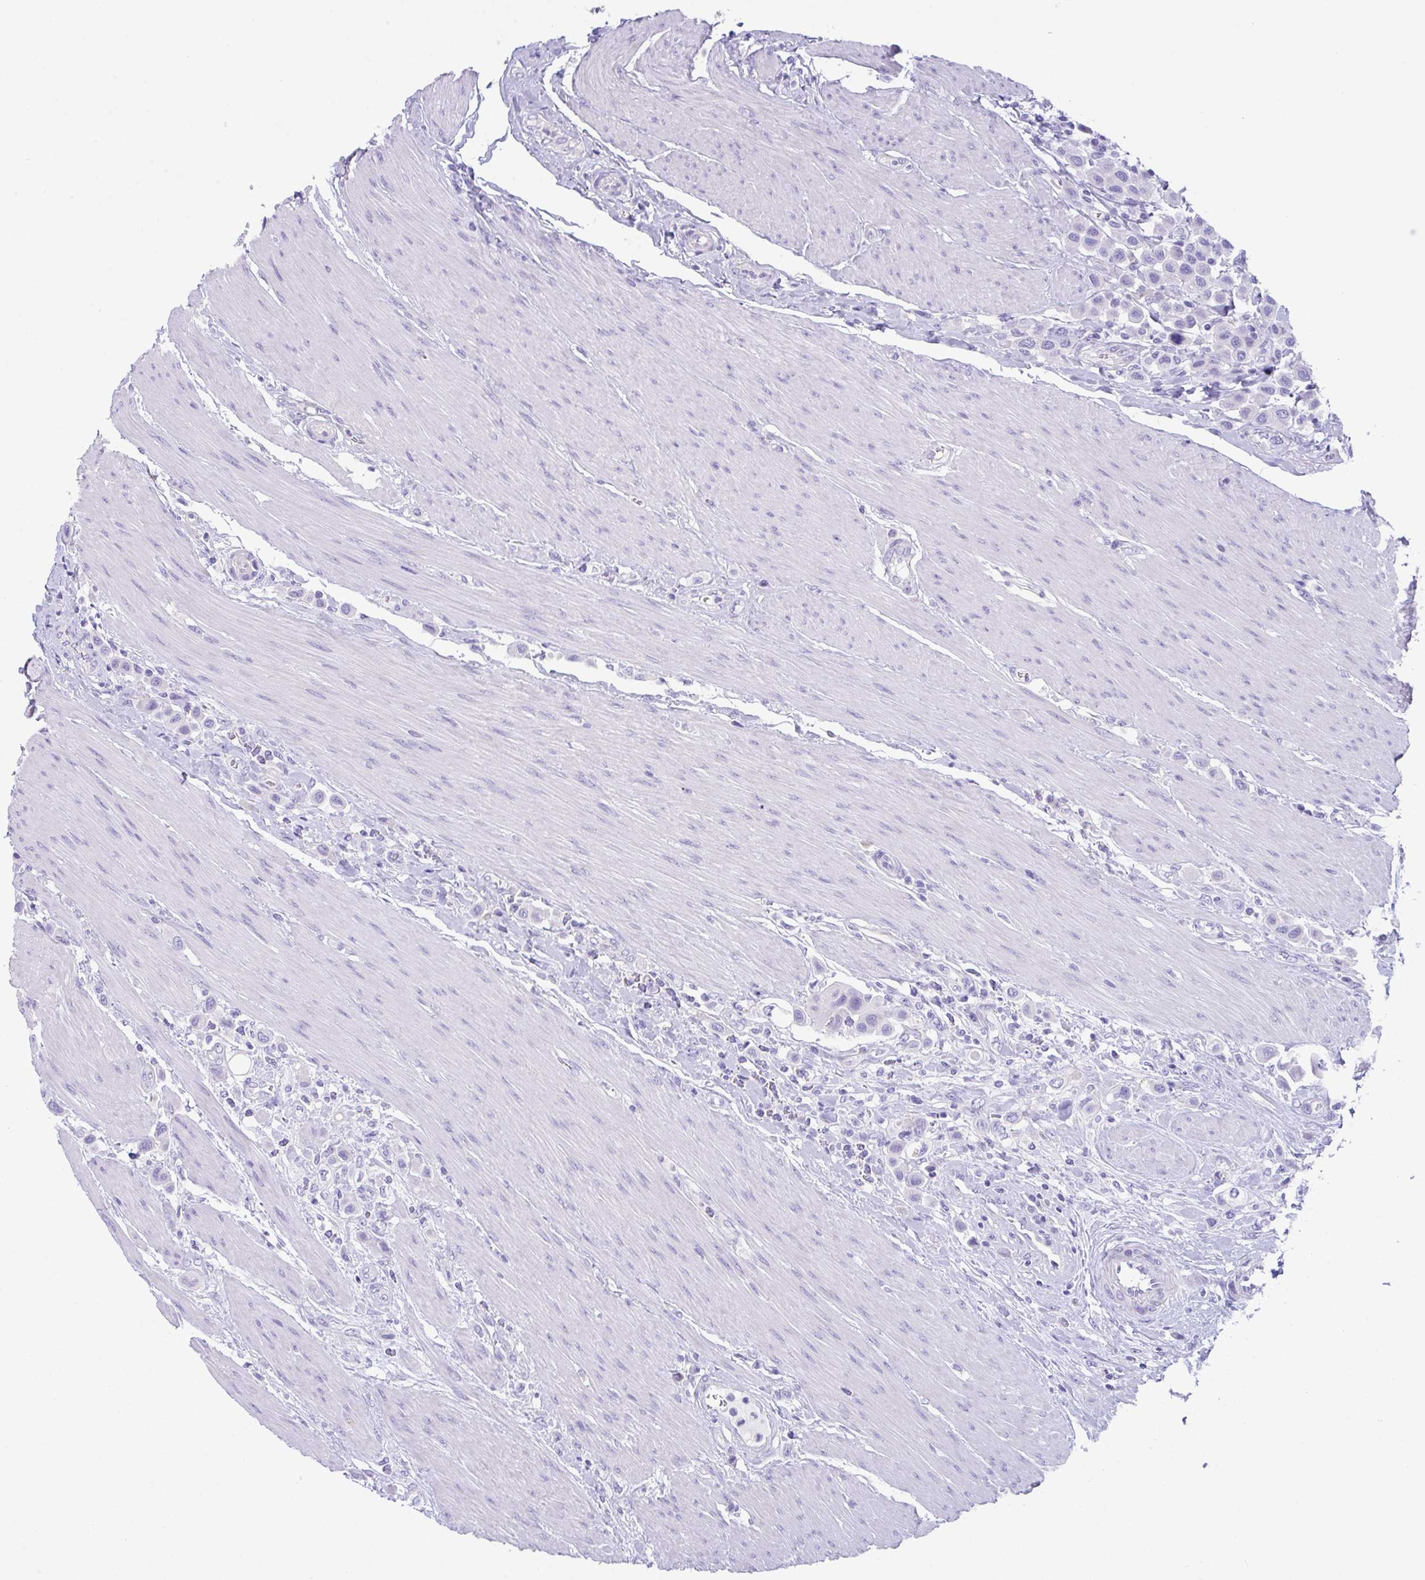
{"staining": {"intensity": "negative", "quantity": "none", "location": "none"}, "tissue": "urothelial cancer", "cell_type": "Tumor cells", "image_type": "cancer", "snomed": [{"axis": "morphology", "description": "Urothelial carcinoma, High grade"}, {"axis": "topography", "description": "Urinary bladder"}], "caption": "The immunohistochemistry photomicrograph has no significant expression in tumor cells of urothelial carcinoma (high-grade) tissue.", "gene": "TMEM106B", "patient": {"sex": "male", "age": 50}}